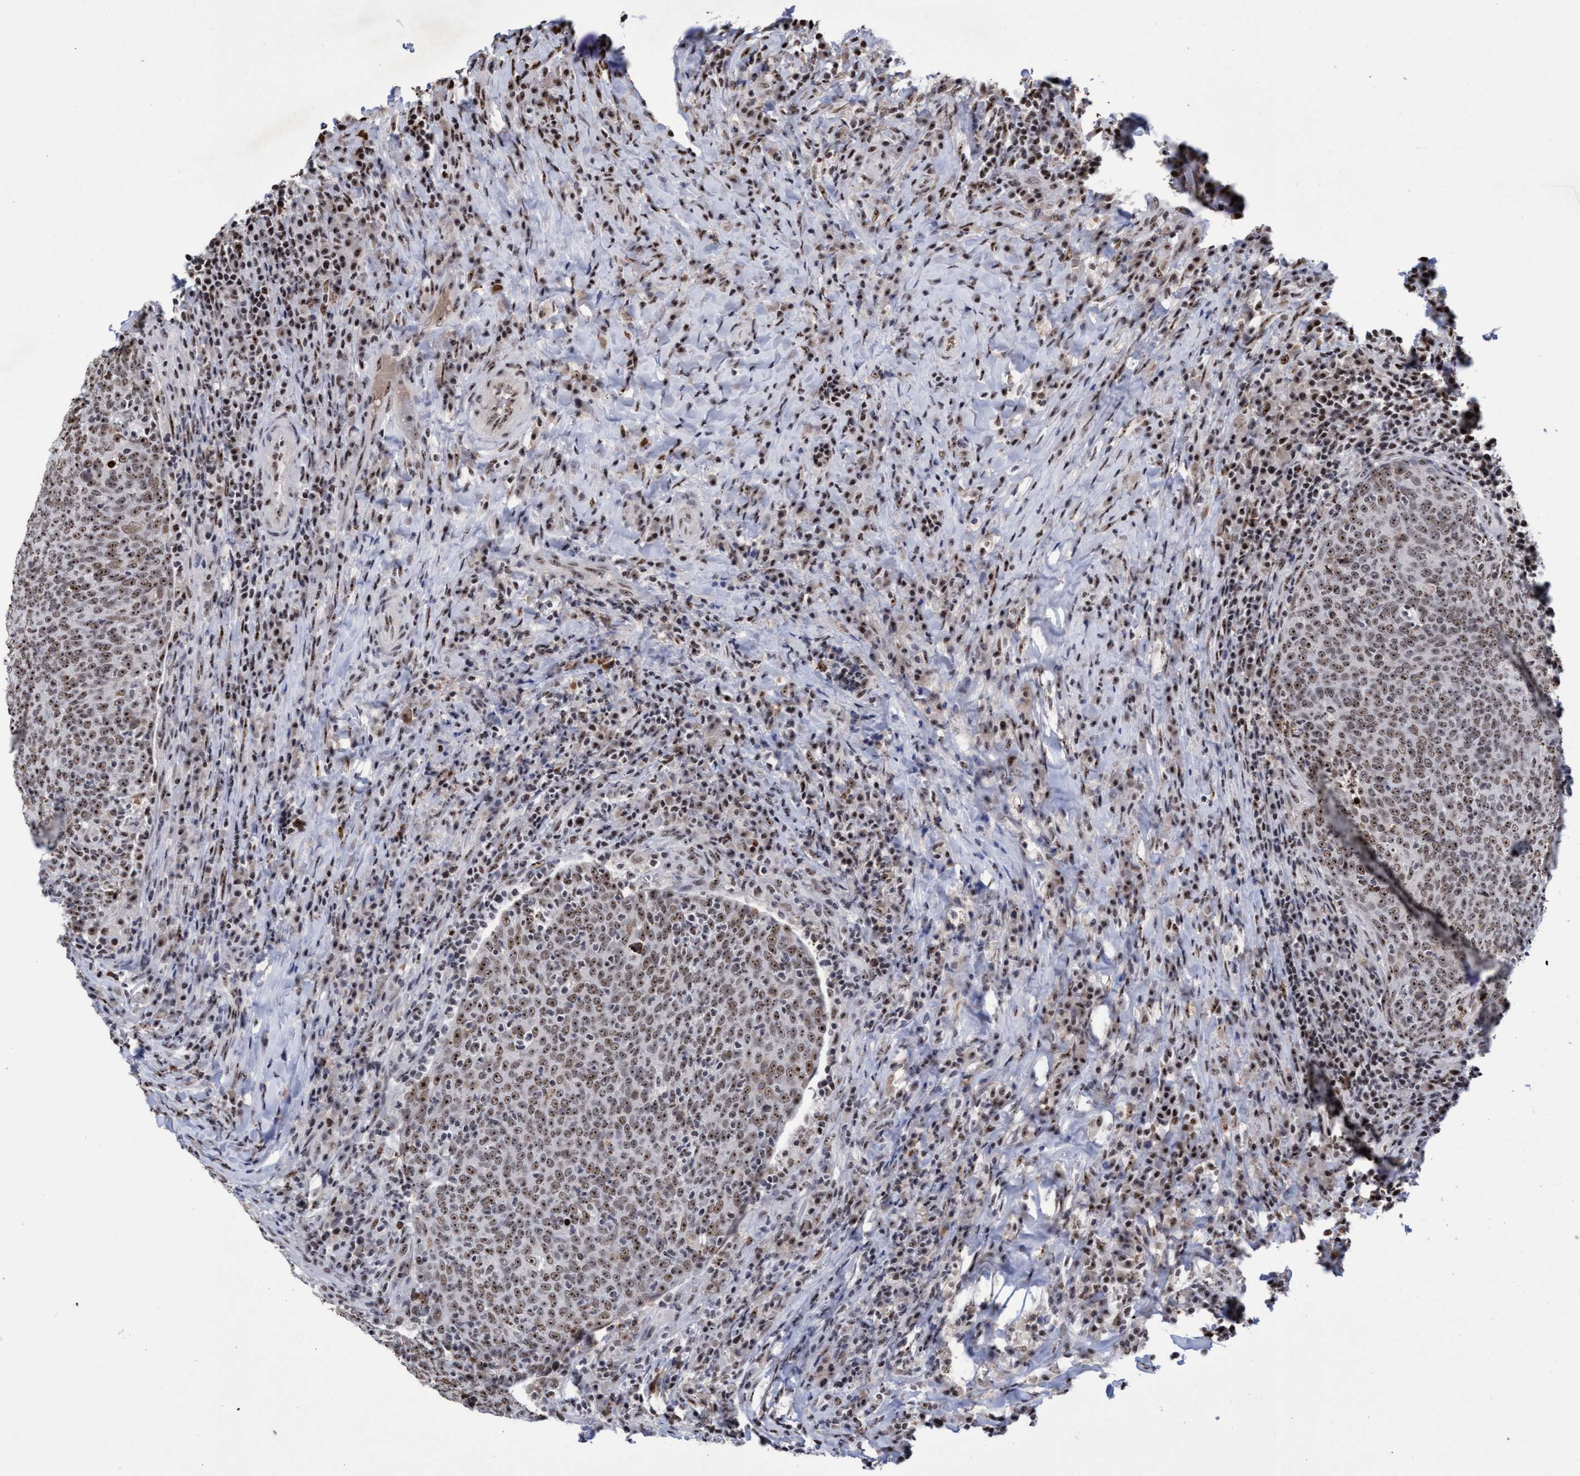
{"staining": {"intensity": "moderate", "quantity": ">75%", "location": "nuclear"}, "tissue": "head and neck cancer", "cell_type": "Tumor cells", "image_type": "cancer", "snomed": [{"axis": "morphology", "description": "Squamous cell carcinoma, NOS"}, {"axis": "morphology", "description": "Squamous cell carcinoma, metastatic, NOS"}, {"axis": "topography", "description": "Lymph node"}, {"axis": "topography", "description": "Head-Neck"}], "caption": "Squamous cell carcinoma (head and neck) stained with DAB (3,3'-diaminobenzidine) immunohistochemistry displays medium levels of moderate nuclear expression in approximately >75% of tumor cells.", "gene": "EFCAB10", "patient": {"sex": "male", "age": 62}}